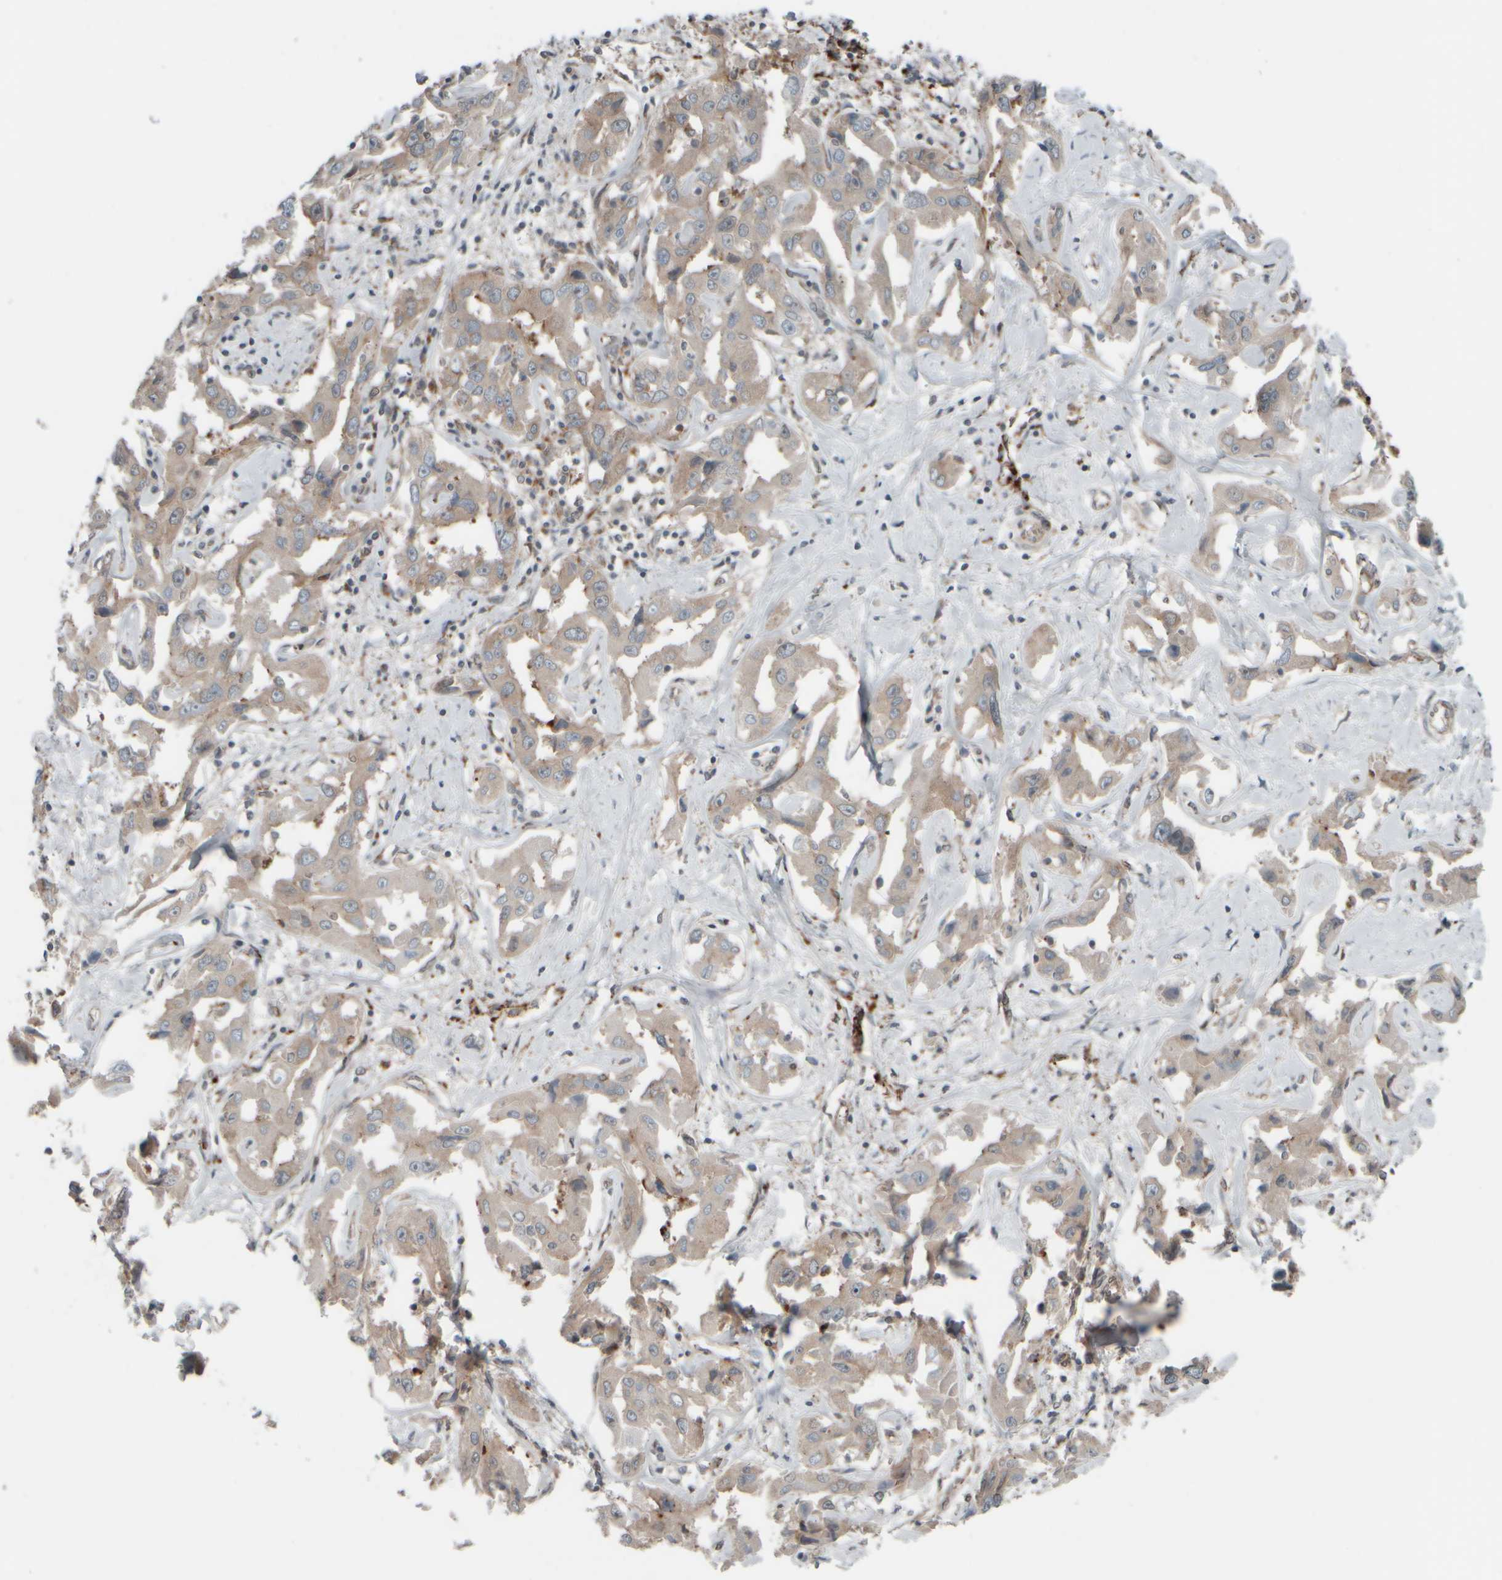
{"staining": {"intensity": "weak", "quantity": "<25%", "location": "cytoplasmic/membranous"}, "tissue": "liver cancer", "cell_type": "Tumor cells", "image_type": "cancer", "snomed": [{"axis": "morphology", "description": "Cholangiocarcinoma"}, {"axis": "topography", "description": "Liver"}], "caption": "IHC micrograph of neoplastic tissue: human cholangiocarcinoma (liver) stained with DAB (3,3'-diaminobenzidine) displays no significant protein expression in tumor cells.", "gene": "GIGYF1", "patient": {"sex": "male", "age": 59}}